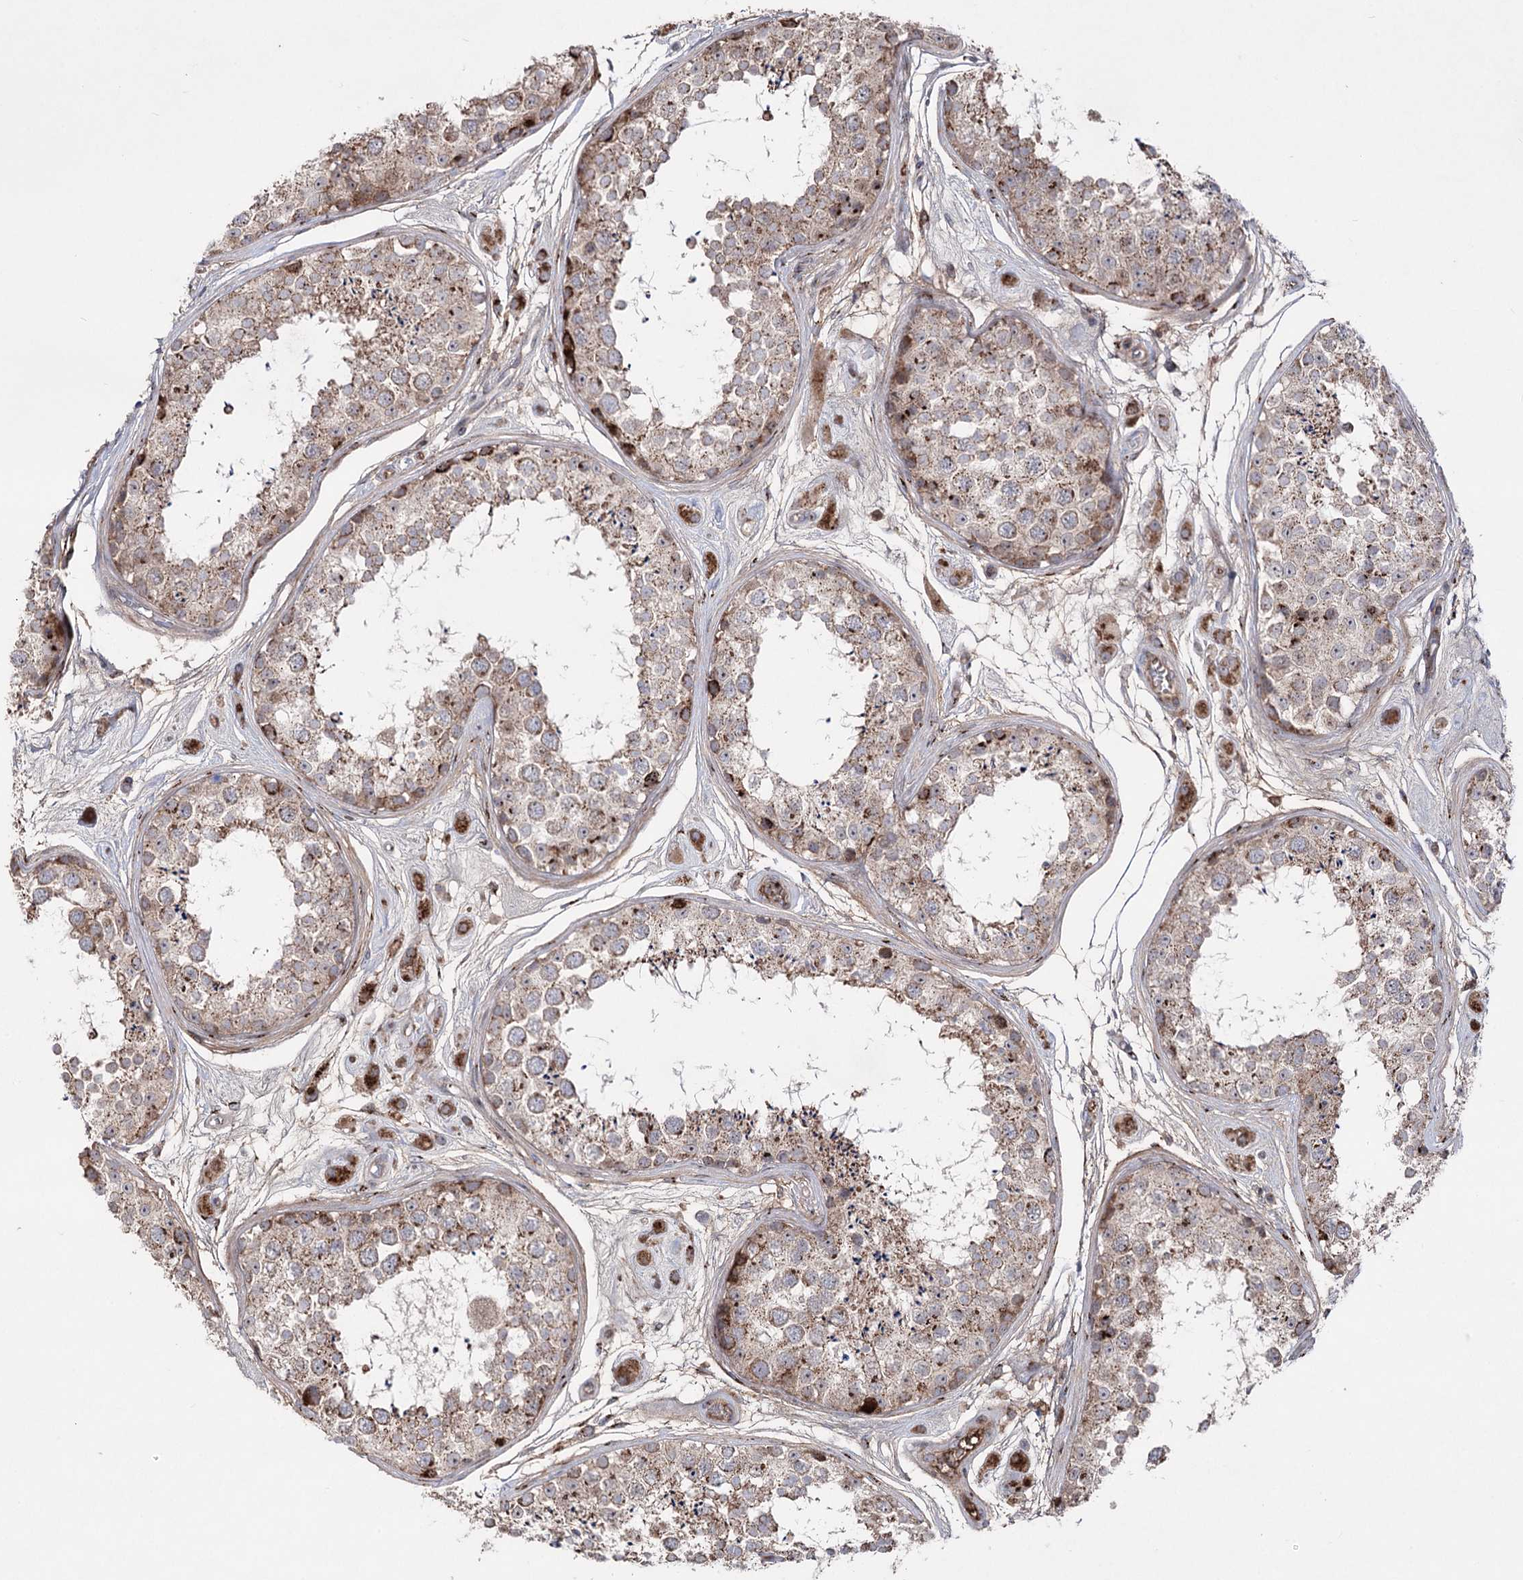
{"staining": {"intensity": "strong", "quantity": "25%-75%", "location": "cytoplasmic/membranous"}, "tissue": "testis", "cell_type": "Cells in seminiferous ducts", "image_type": "normal", "snomed": [{"axis": "morphology", "description": "Normal tissue, NOS"}, {"axis": "topography", "description": "Testis"}], "caption": "Immunohistochemistry image of normal testis stained for a protein (brown), which exhibits high levels of strong cytoplasmic/membranous expression in about 25%-75% of cells in seminiferous ducts.", "gene": "ARHGAP20", "patient": {"sex": "male", "age": 25}}